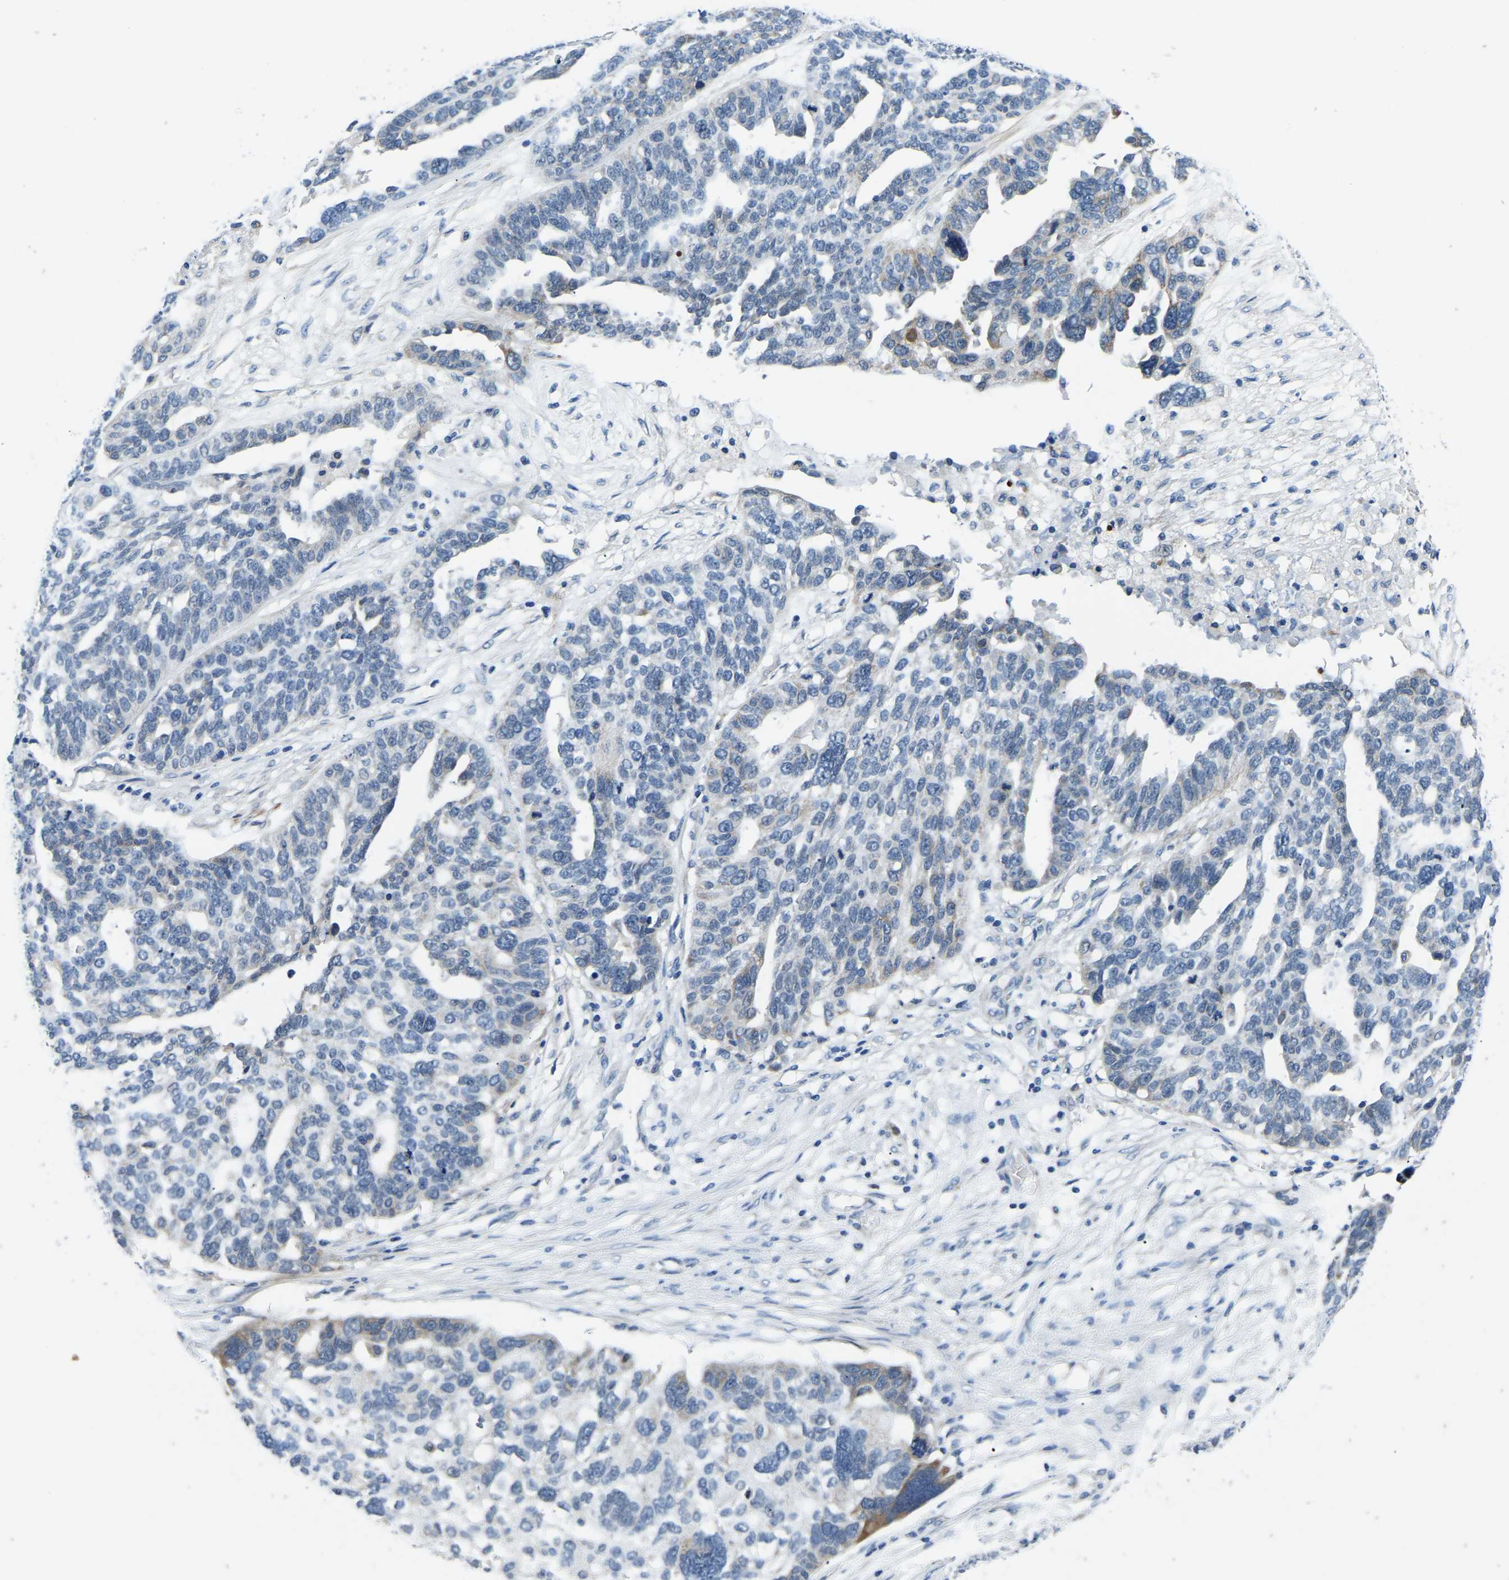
{"staining": {"intensity": "weak", "quantity": "<25%", "location": "cytoplasmic/membranous"}, "tissue": "ovarian cancer", "cell_type": "Tumor cells", "image_type": "cancer", "snomed": [{"axis": "morphology", "description": "Cystadenocarcinoma, serous, NOS"}, {"axis": "topography", "description": "Ovary"}], "caption": "Tumor cells show no significant protein expression in ovarian cancer (serous cystadenocarcinoma). Brightfield microscopy of immunohistochemistry stained with DAB (brown) and hematoxylin (blue), captured at high magnification.", "gene": "LIAS", "patient": {"sex": "female", "age": 59}}